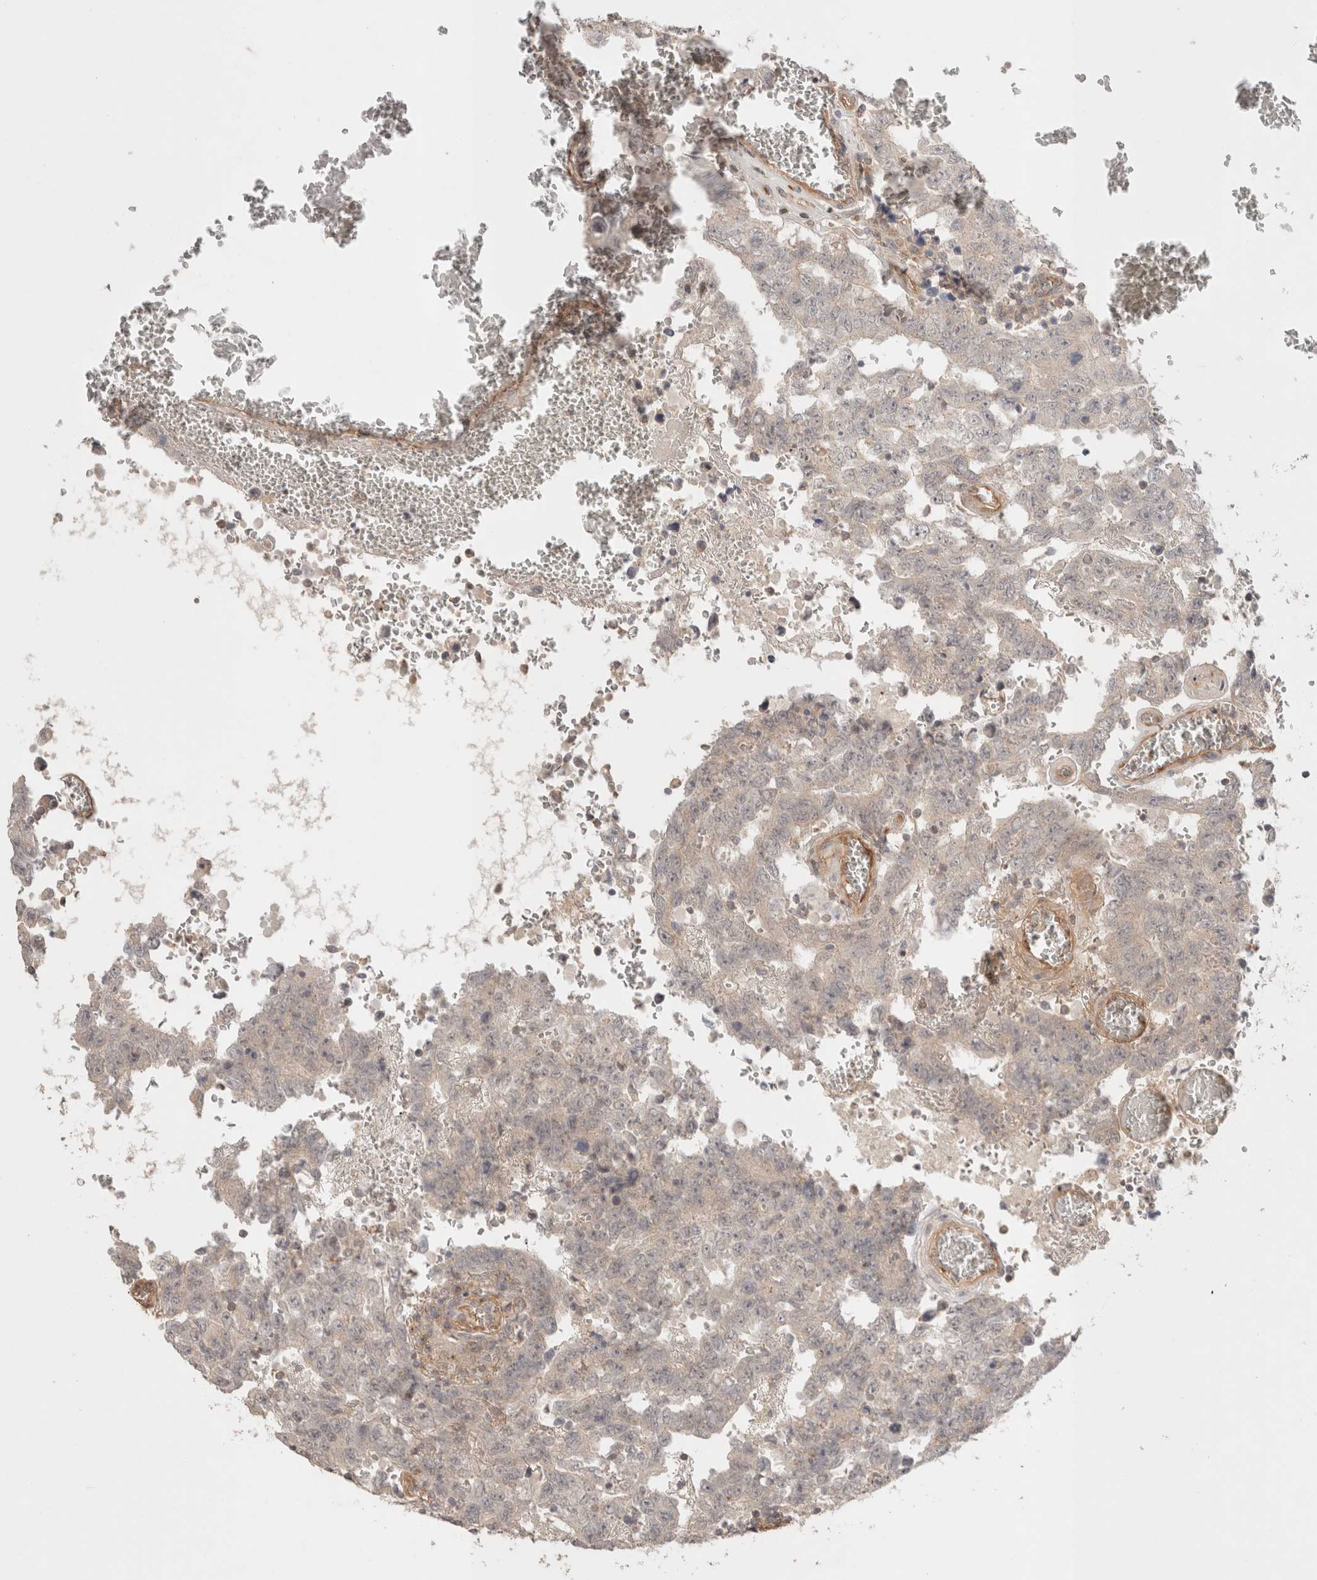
{"staining": {"intensity": "moderate", "quantity": "<25%", "location": "cytoplasmic/membranous"}, "tissue": "testis cancer", "cell_type": "Tumor cells", "image_type": "cancer", "snomed": [{"axis": "morphology", "description": "Carcinoma, Embryonal, NOS"}, {"axis": "topography", "description": "Testis"}], "caption": "Testis cancer (embryonal carcinoma) stained for a protein shows moderate cytoplasmic/membranous positivity in tumor cells.", "gene": "HSPG2", "patient": {"sex": "male", "age": 26}}